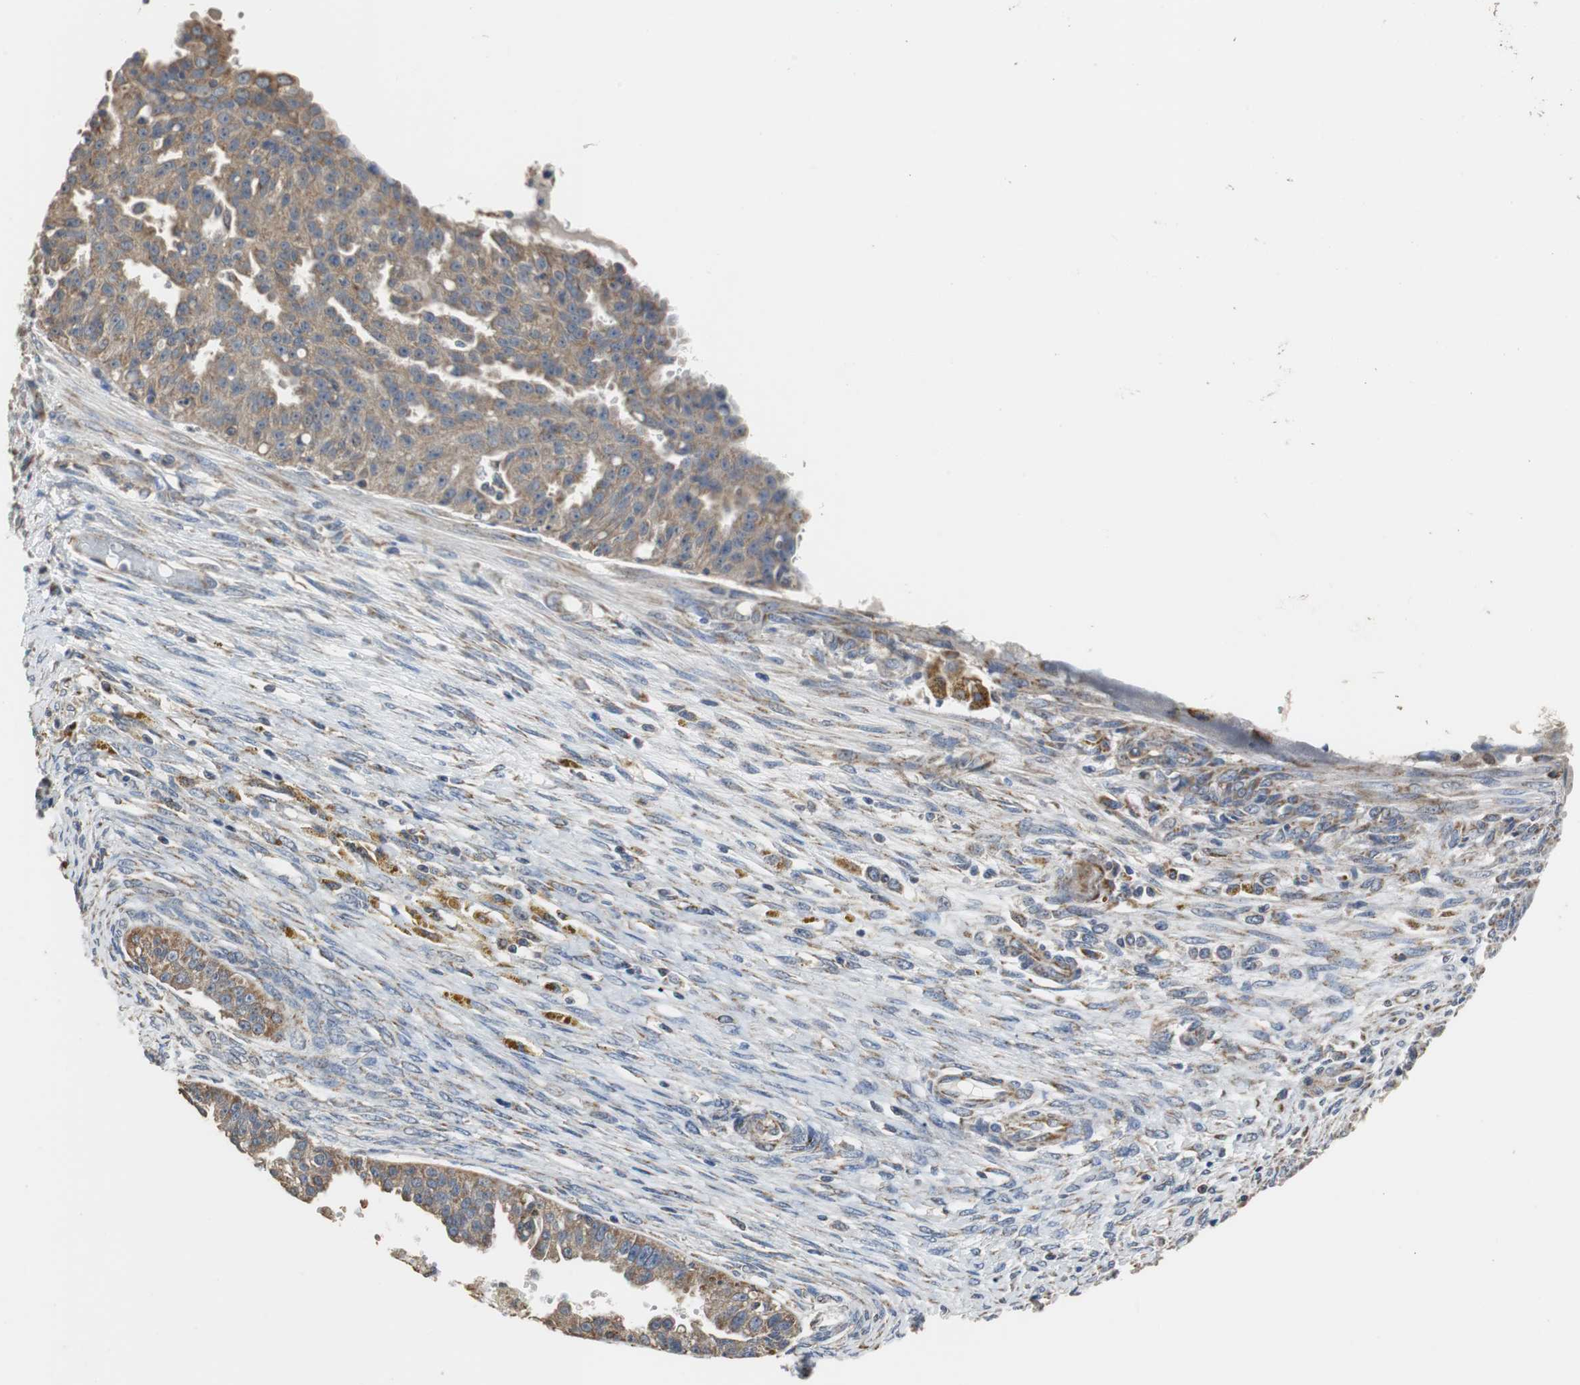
{"staining": {"intensity": "moderate", "quantity": ">75%", "location": "cytoplasmic/membranous"}, "tissue": "ovarian cancer", "cell_type": "Tumor cells", "image_type": "cancer", "snomed": [{"axis": "morphology", "description": "Cystadenocarcinoma, serous, NOS"}, {"axis": "topography", "description": "Ovary"}], "caption": "Immunohistochemistry micrograph of human ovarian cancer stained for a protein (brown), which demonstrates medium levels of moderate cytoplasmic/membranous expression in about >75% of tumor cells.", "gene": "HMGCL", "patient": {"sex": "female", "age": 58}}